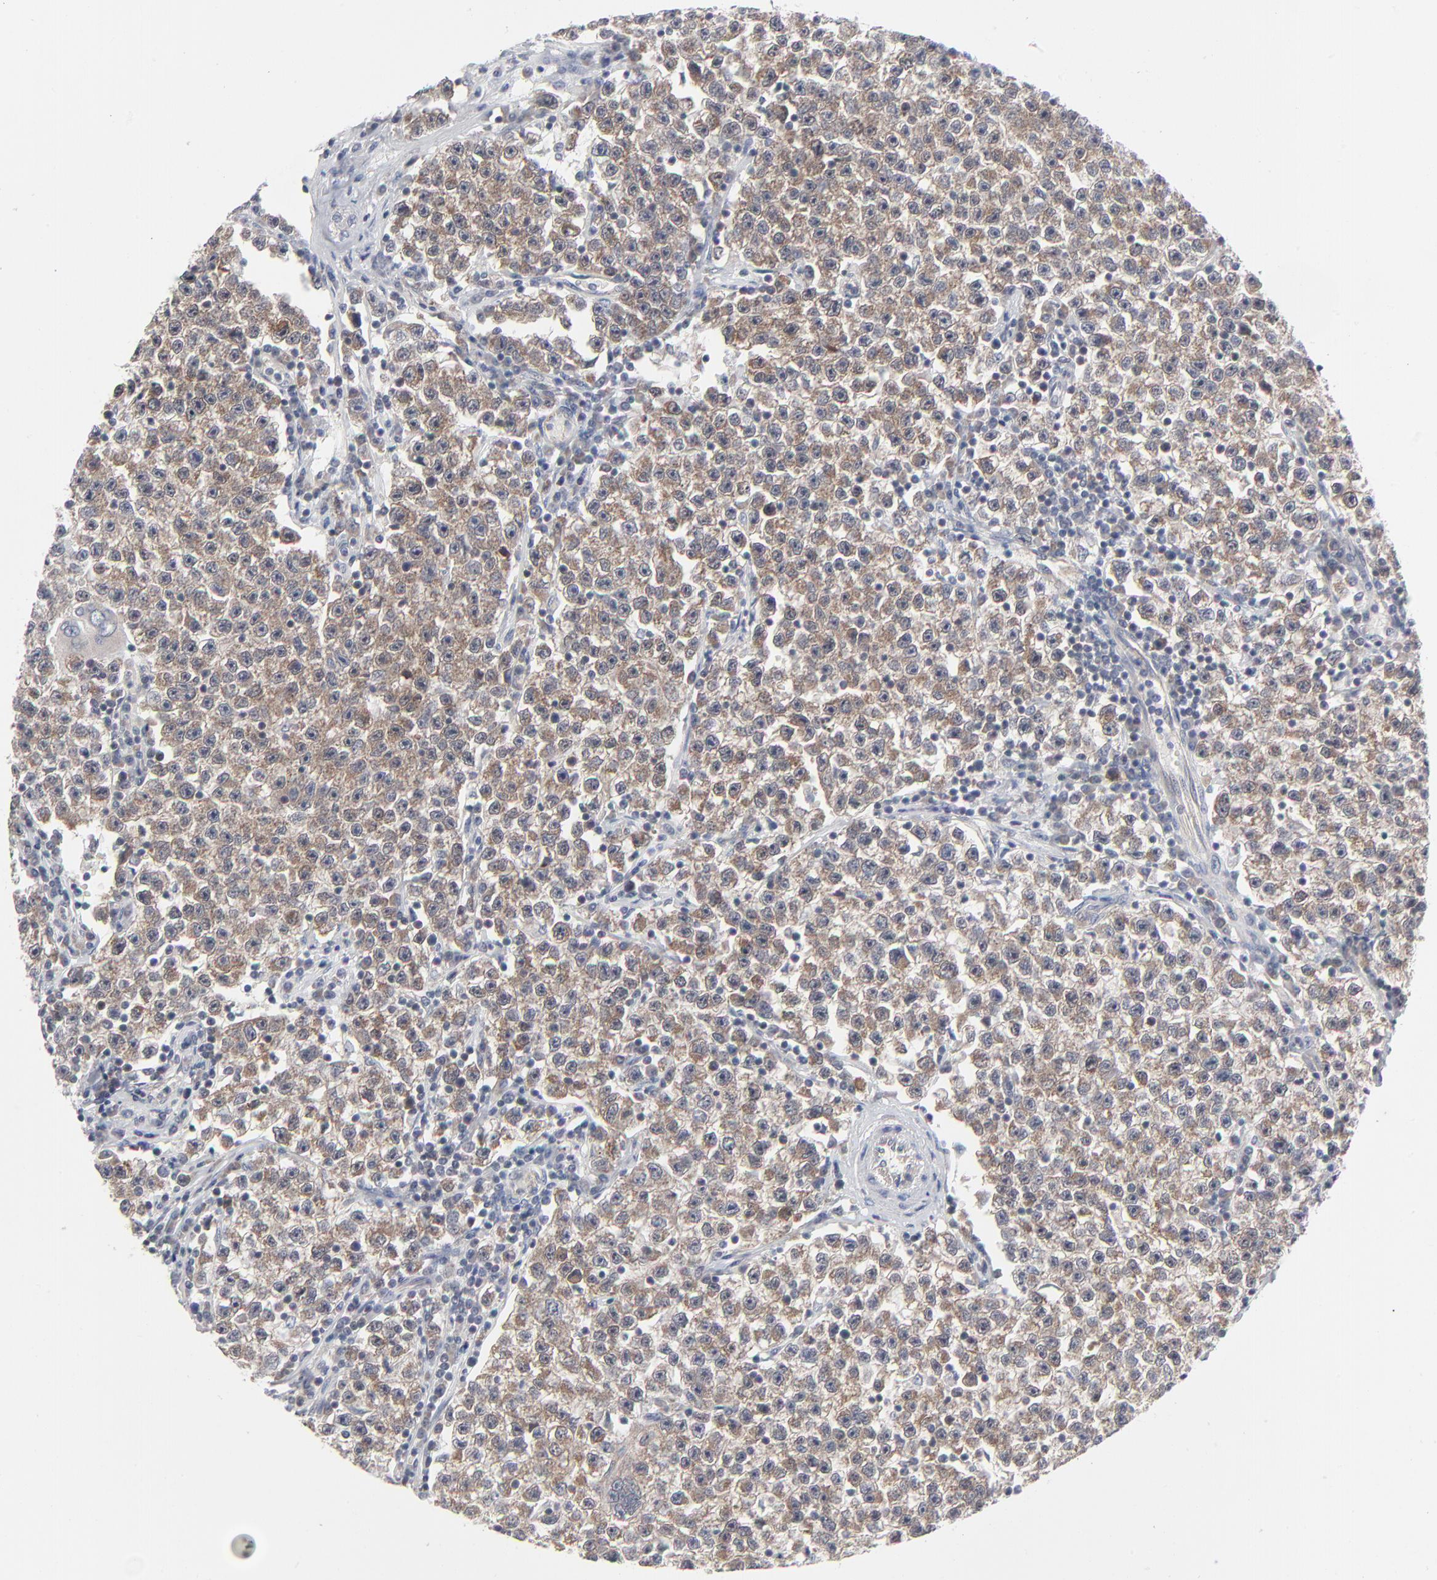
{"staining": {"intensity": "weak", "quantity": ">75%", "location": "cytoplasmic/membranous"}, "tissue": "testis cancer", "cell_type": "Tumor cells", "image_type": "cancer", "snomed": [{"axis": "morphology", "description": "Seminoma, NOS"}, {"axis": "topography", "description": "Testis"}], "caption": "Weak cytoplasmic/membranous positivity for a protein is seen in approximately >75% of tumor cells of testis seminoma using immunohistochemistry (IHC).", "gene": "RPS6KB1", "patient": {"sex": "male", "age": 22}}